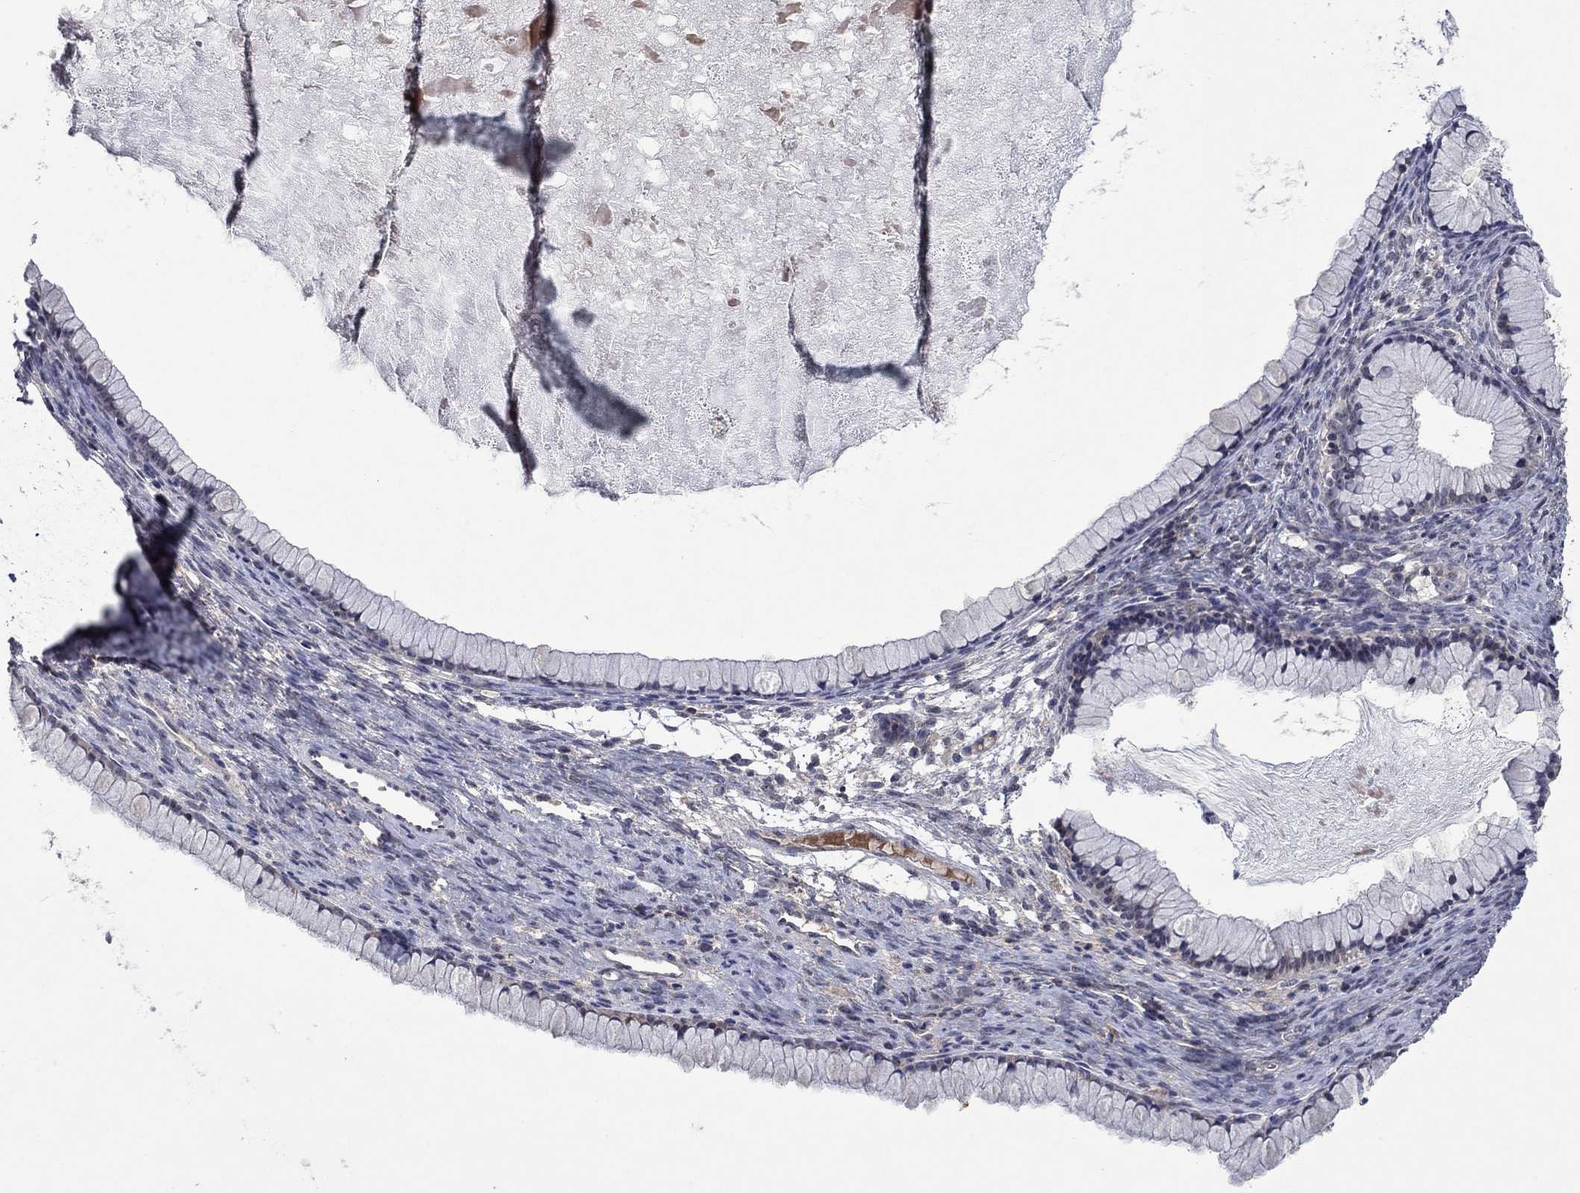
{"staining": {"intensity": "negative", "quantity": "none", "location": "none"}, "tissue": "ovarian cancer", "cell_type": "Tumor cells", "image_type": "cancer", "snomed": [{"axis": "morphology", "description": "Cystadenocarcinoma, mucinous, NOS"}, {"axis": "topography", "description": "Ovary"}], "caption": "An image of ovarian mucinous cystadenocarcinoma stained for a protein displays no brown staining in tumor cells. (DAB IHC visualized using brightfield microscopy, high magnification).", "gene": "IL4", "patient": {"sex": "female", "age": 41}}